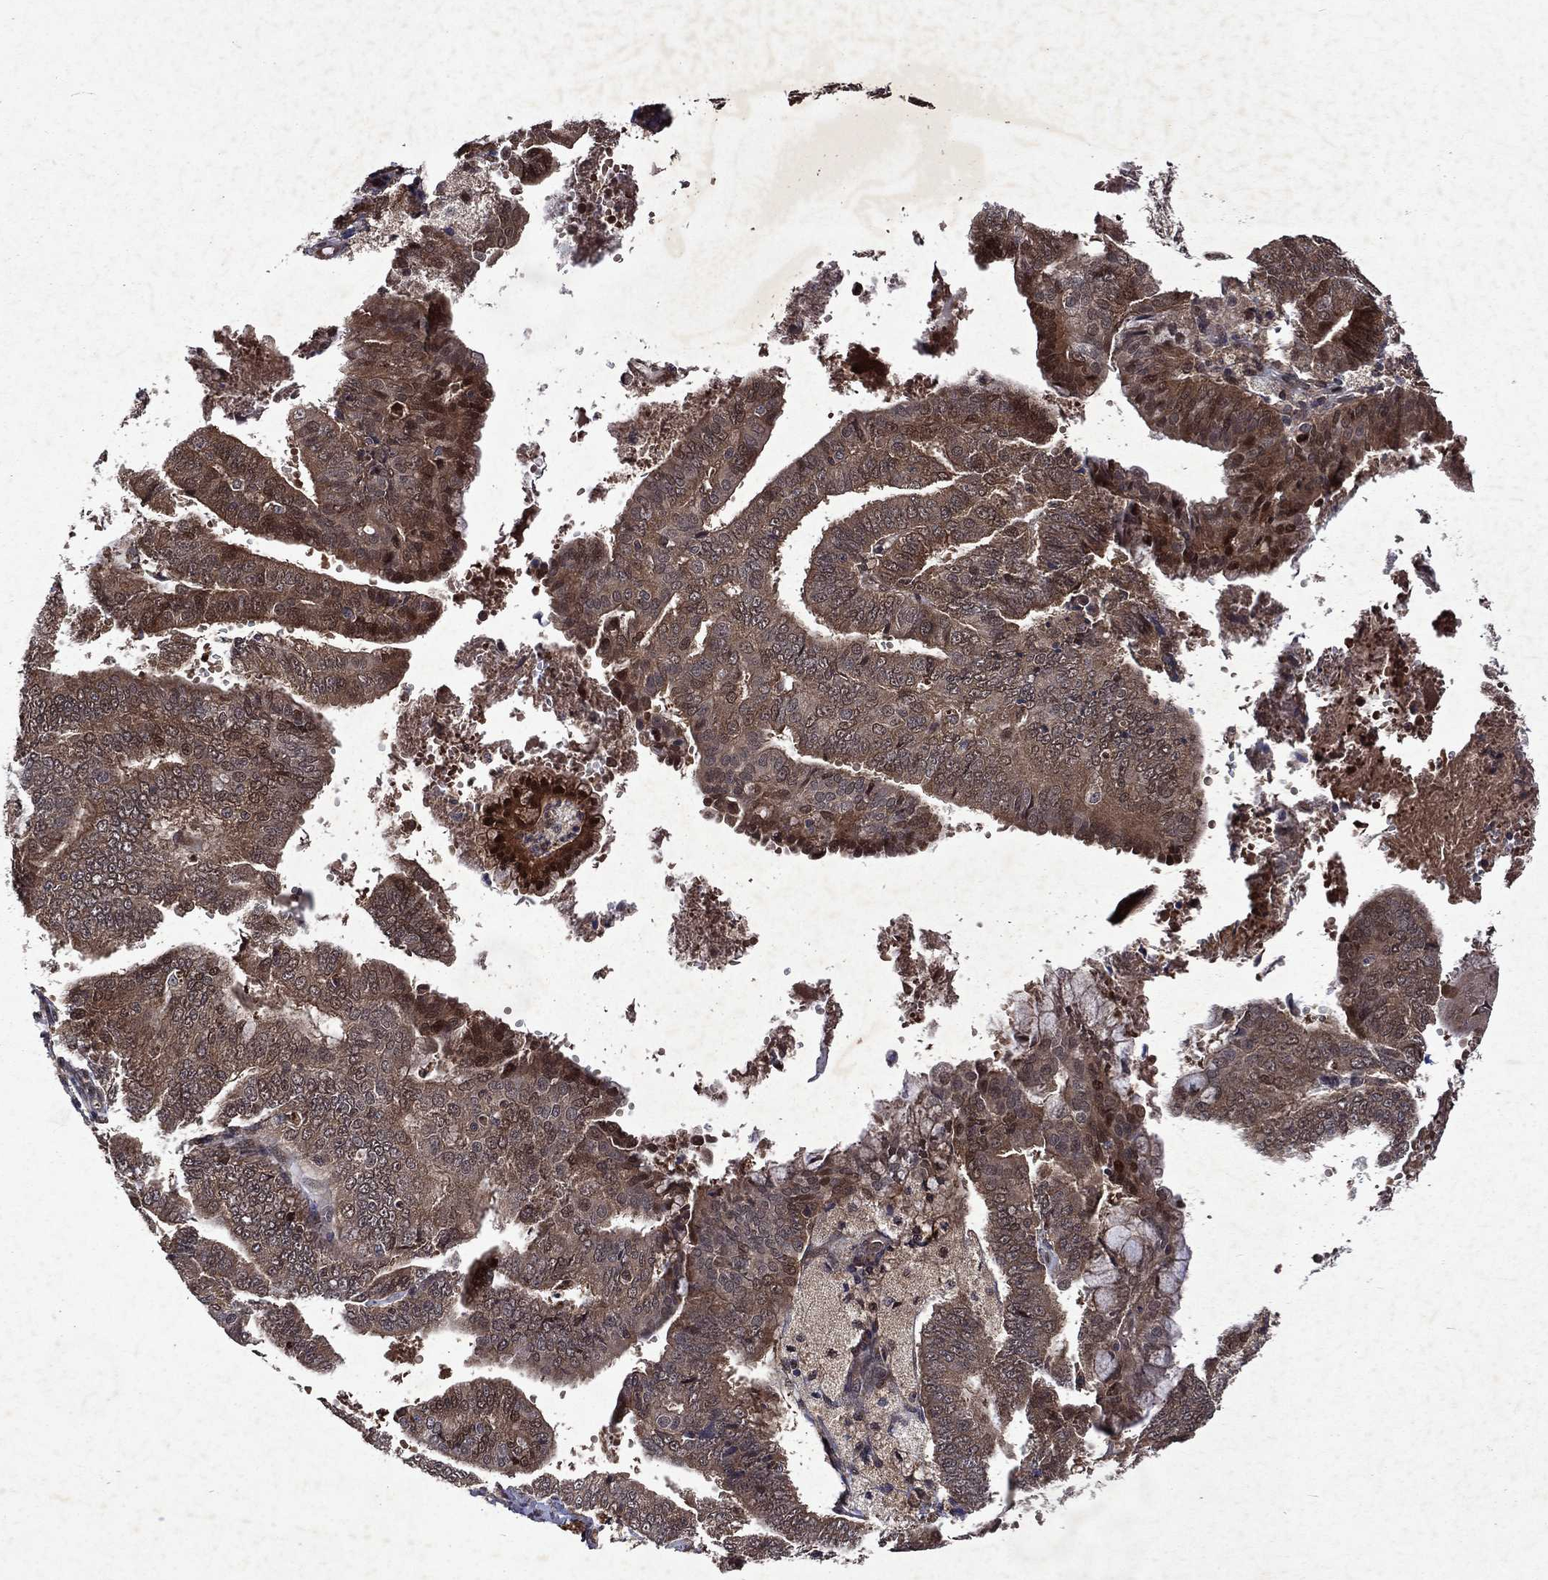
{"staining": {"intensity": "weak", "quantity": ">75%", "location": "cytoplasmic/membranous"}, "tissue": "endometrial cancer", "cell_type": "Tumor cells", "image_type": "cancer", "snomed": [{"axis": "morphology", "description": "Adenocarcinoma, NOS"}, {"axis": "topography", "description": "Endometrium"}], "caption": "High-magnification brightfield microscopy of endometrial cancer stained with DAB (3,3'-diaminobenzidine) (brown) and counterstained with hematoxylin (blue). tumor cells exhibit weak cytoplasmic/membranous expression is appreciated in about>75% of cells.", "gene": "MTAP", "patient": {"sex": "female", "age": 63}}